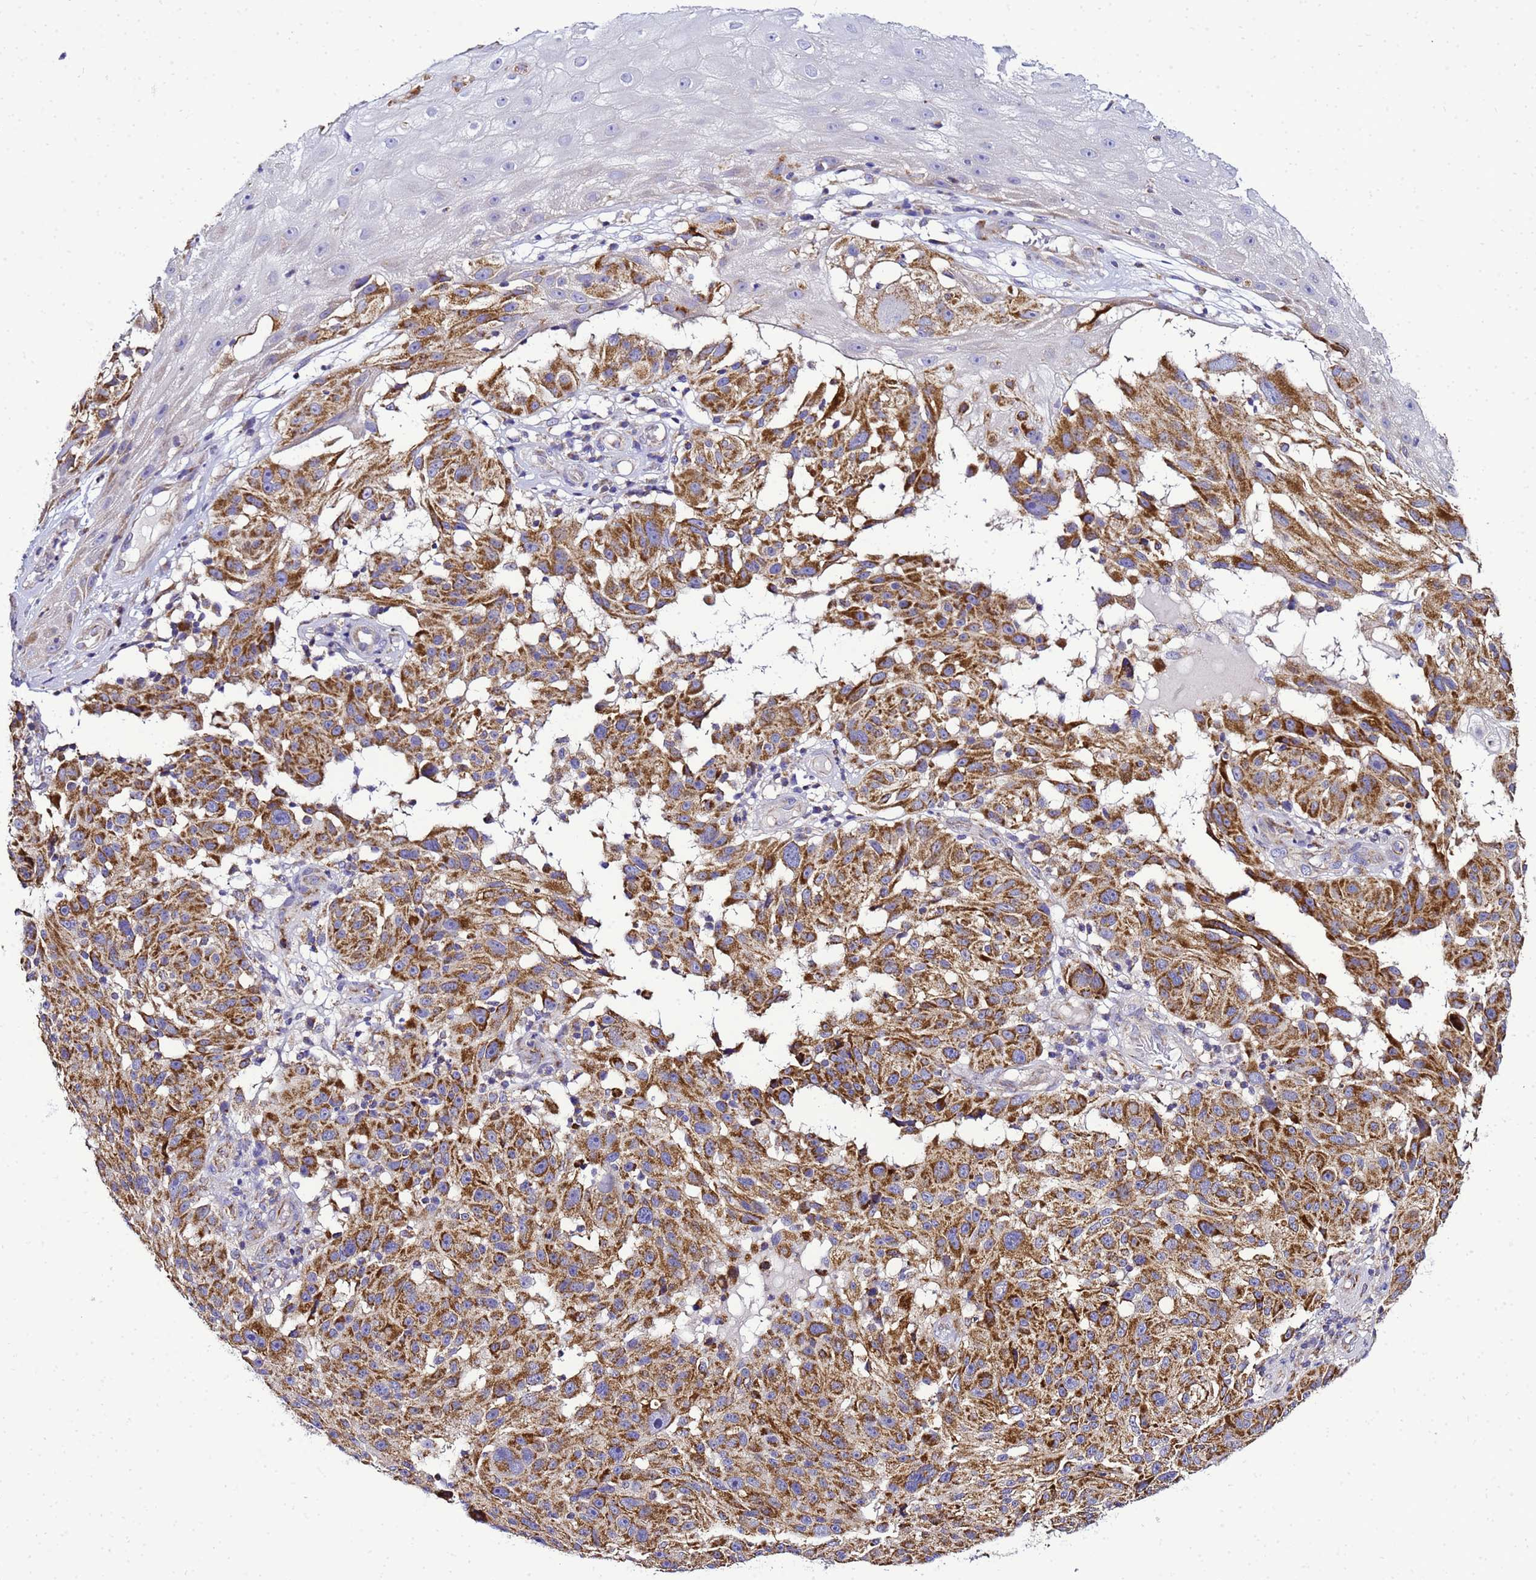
{"staining": {"intensity": "moderate", "quantity": ">75%", "location": "cytoplasmic/membranous"}, "tissue": "melanoma", "cell_type": "Tumor cells", "image_type": "cancer", "snomed": [{"axis": "morphology", "description": "Malignant melanoma, NOS"}, {"axis": "topography", "description": "Skin"}], "caption": "IHC staining of melanoma, which reveals medium levels of moderate cytoplasmic/membranous staining in approximately >75% of tumor cells indicating moderate cytoplasmic/membranous protein expression. The staining was performed using DAB (3,3'-diaminobenzidine) (brown) for protein detection and nuclei were counterstained in hematoxylin (blue).", "gene": "HIGD2A", "patient": {"sex": "male", "age": 53}}